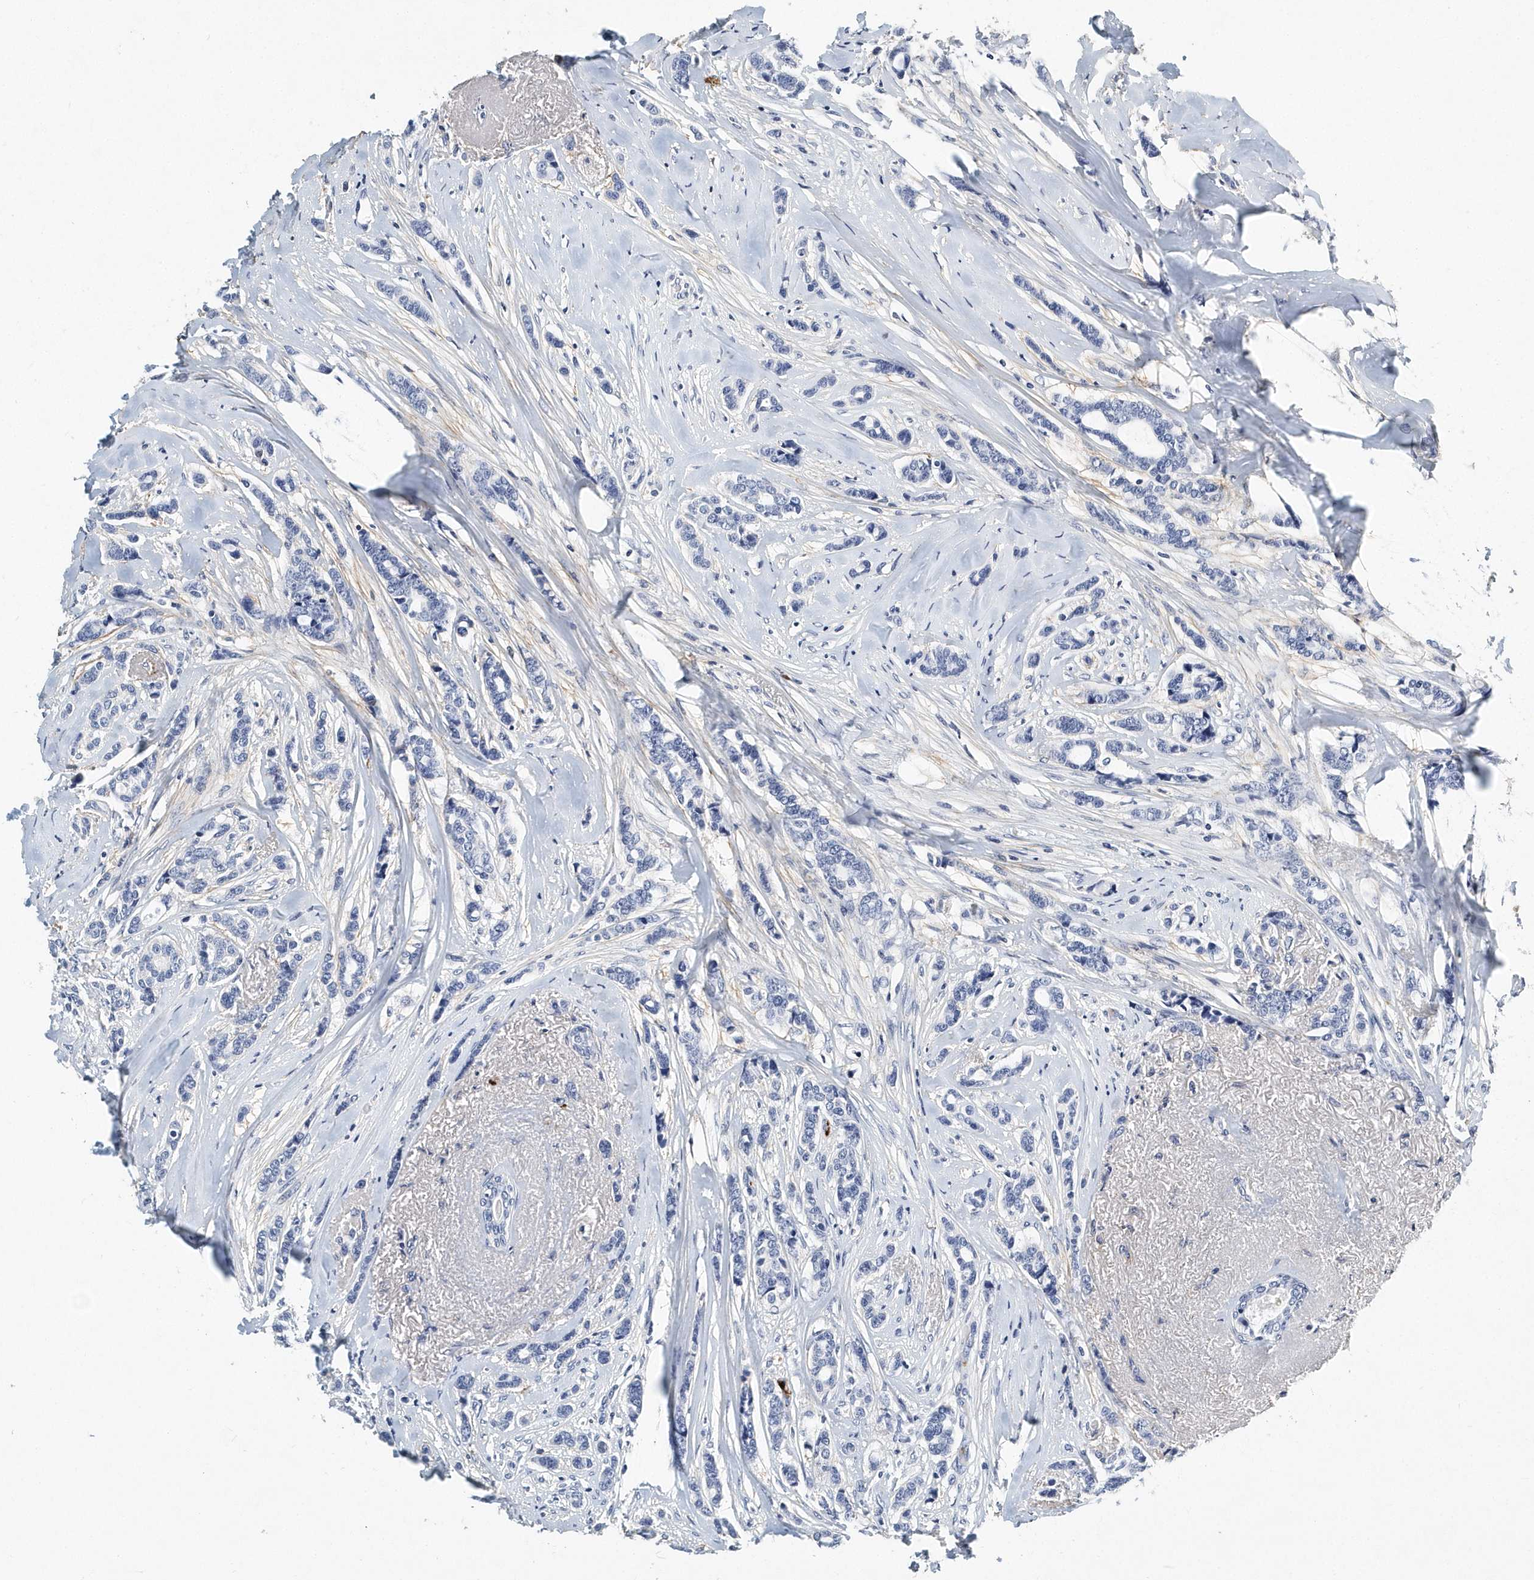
{"staining": {"intensity": "negative", "quantity": "none", "location": "none"}, "tissue": "breast cancer", "cell_type": "Tumor cells", "image_type": "cancer", "snomed": [{"axis": "morphology", "description": "Lobular carcinoma"}, {"axis": "topography", "description": "Breast"}], "caption": "Tumor cells are negative for protein expression in human breast lobular carcinoma. Brightfield microscopy of immunohistochemistry stained with DAB (3,3'-diaminobenzidine) (brown) and hematoxylin (blue), captured at high magnification.", "gene": "ITGA2B", "patient": {"sex": "female", "age": 51}}